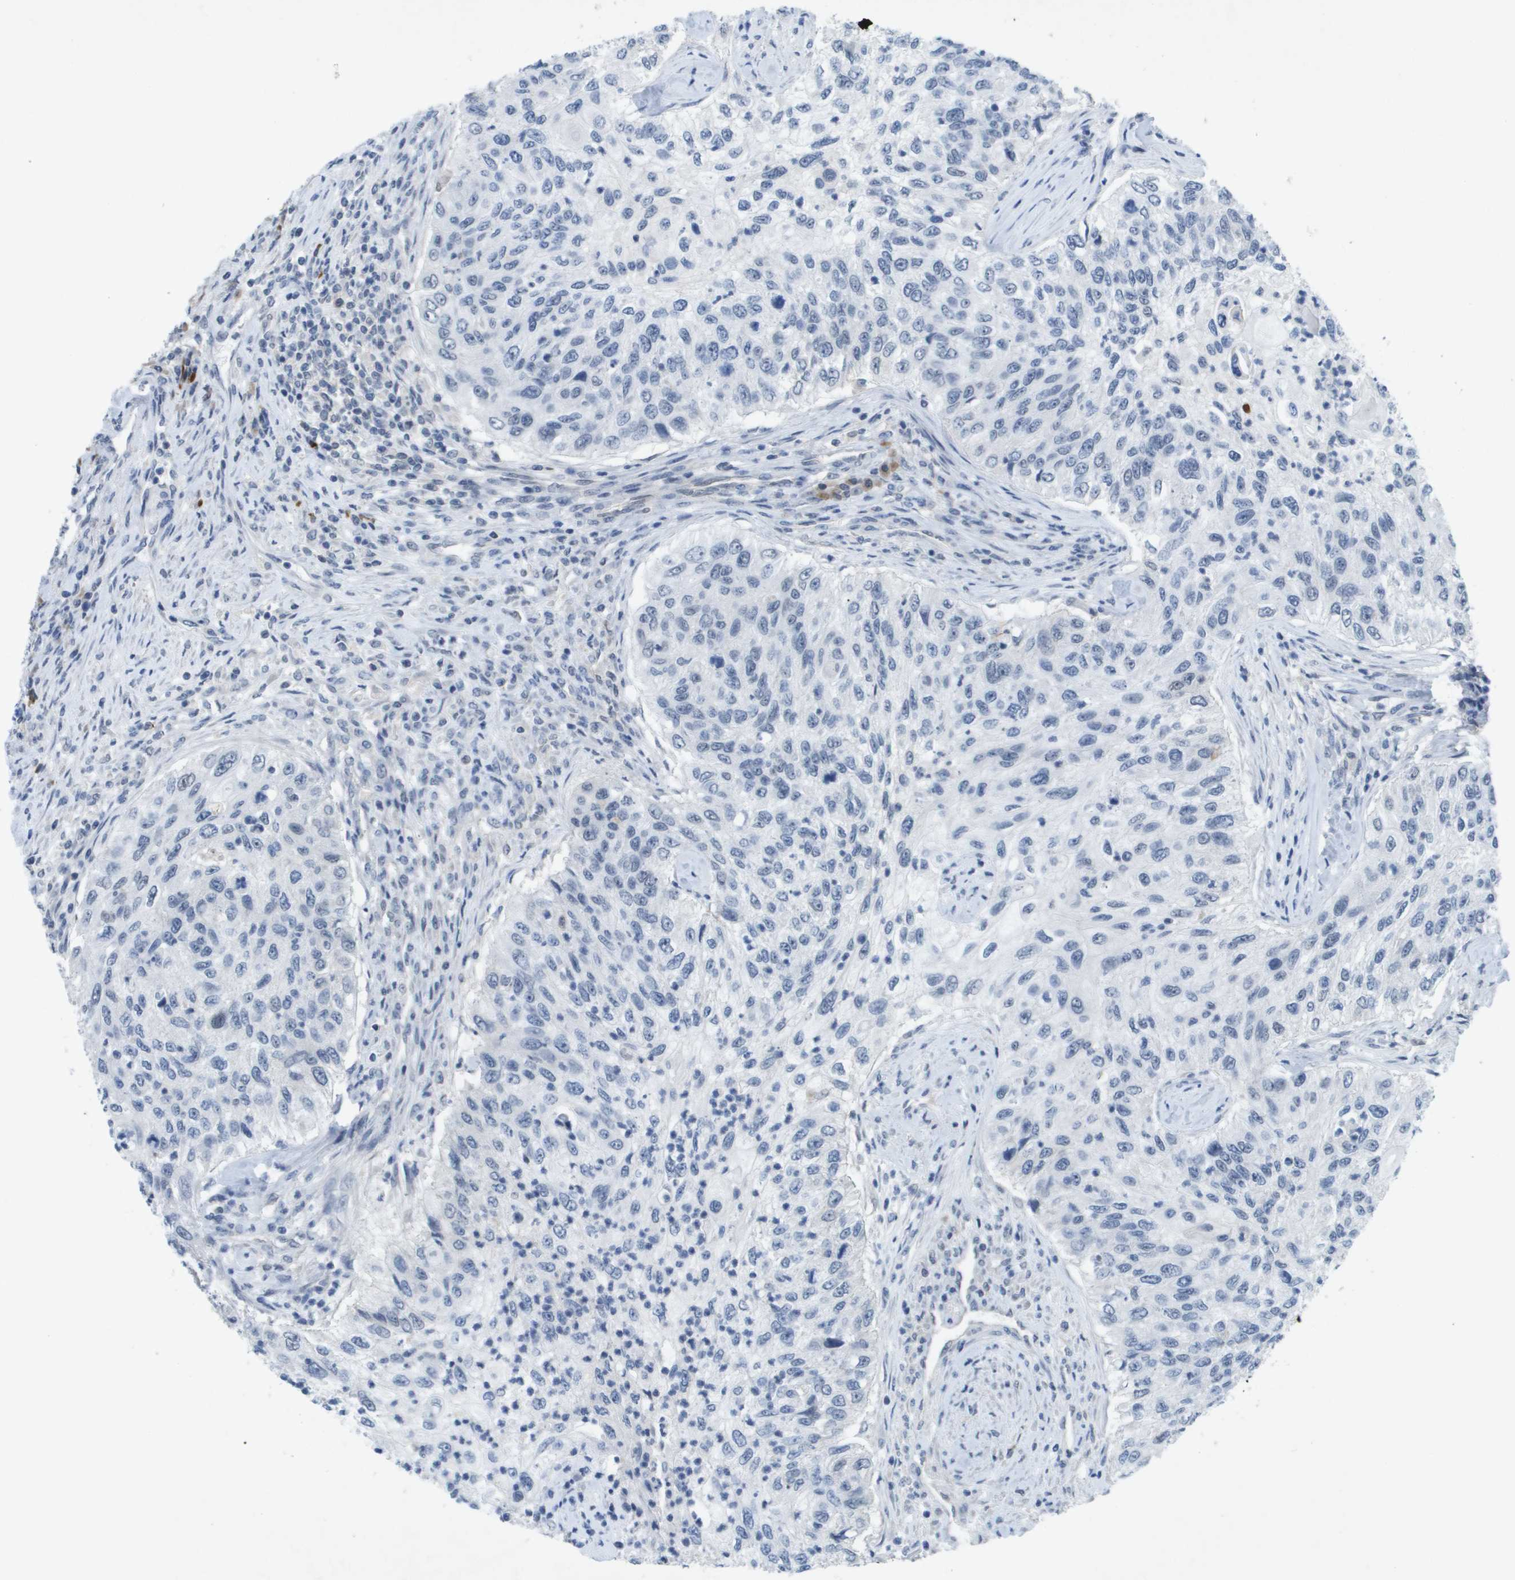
{"staining": {"intensity": "negative", "quantity": "none", "location": "none"}, "tissue": "urothelial cancer", "cell_type": "Tumor cells", "image_type": "cancer", "snomed": [{"axis": "morphology", "description": "Urothelial carcinoma, High grade"}, {"axis": "topography", "description": "Urinary bladder"}], "caption": "High-grade urothelial carcinoma was stained to show a protein in brown. There is no significant positivity in tumor cells.", "gene": "TP53RK", "patient": {"sex": "female", "age": 60}}